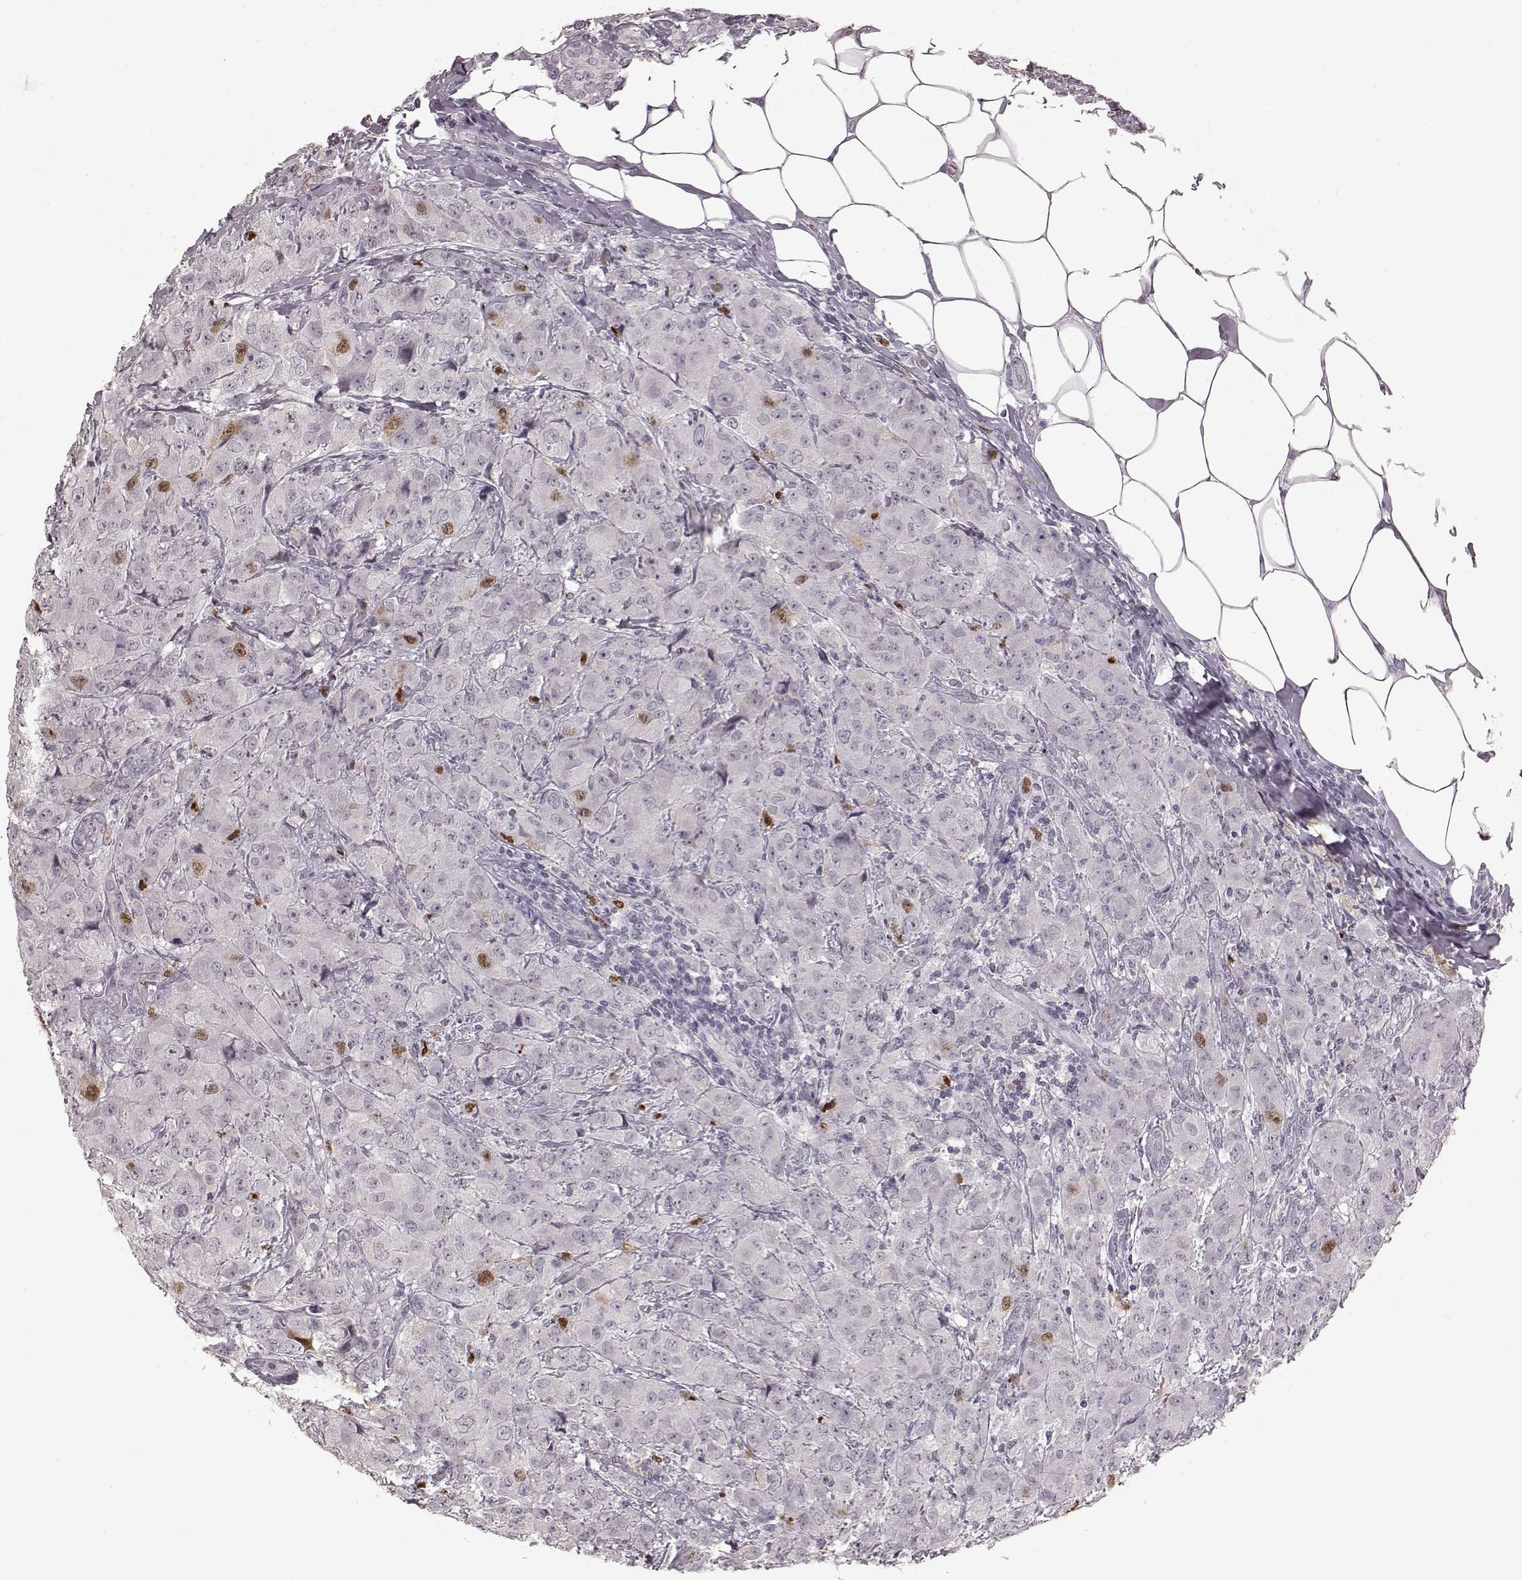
{"staining": {"intensity": "moderate", "quantity": "<25%", "location": "nuclear"}, "tissue": "breast cancer", "cell_type": "Tumor cells", "image_type": "cancer", "snomed": [{"axis": "morphology", "description": "Normal tissue, NOS"}, {"axis": "morphology", "description": "Duct carcinoma"}, {"axis": "topography", "description": "Breast"}], "caption": "Human breast cancer stained with a brown dye demonstrates moderate nuclear positive expression in about <25% of tumor cells.", "gene": "CCNA2", "patient": {"sex": "female", "age": 43}}